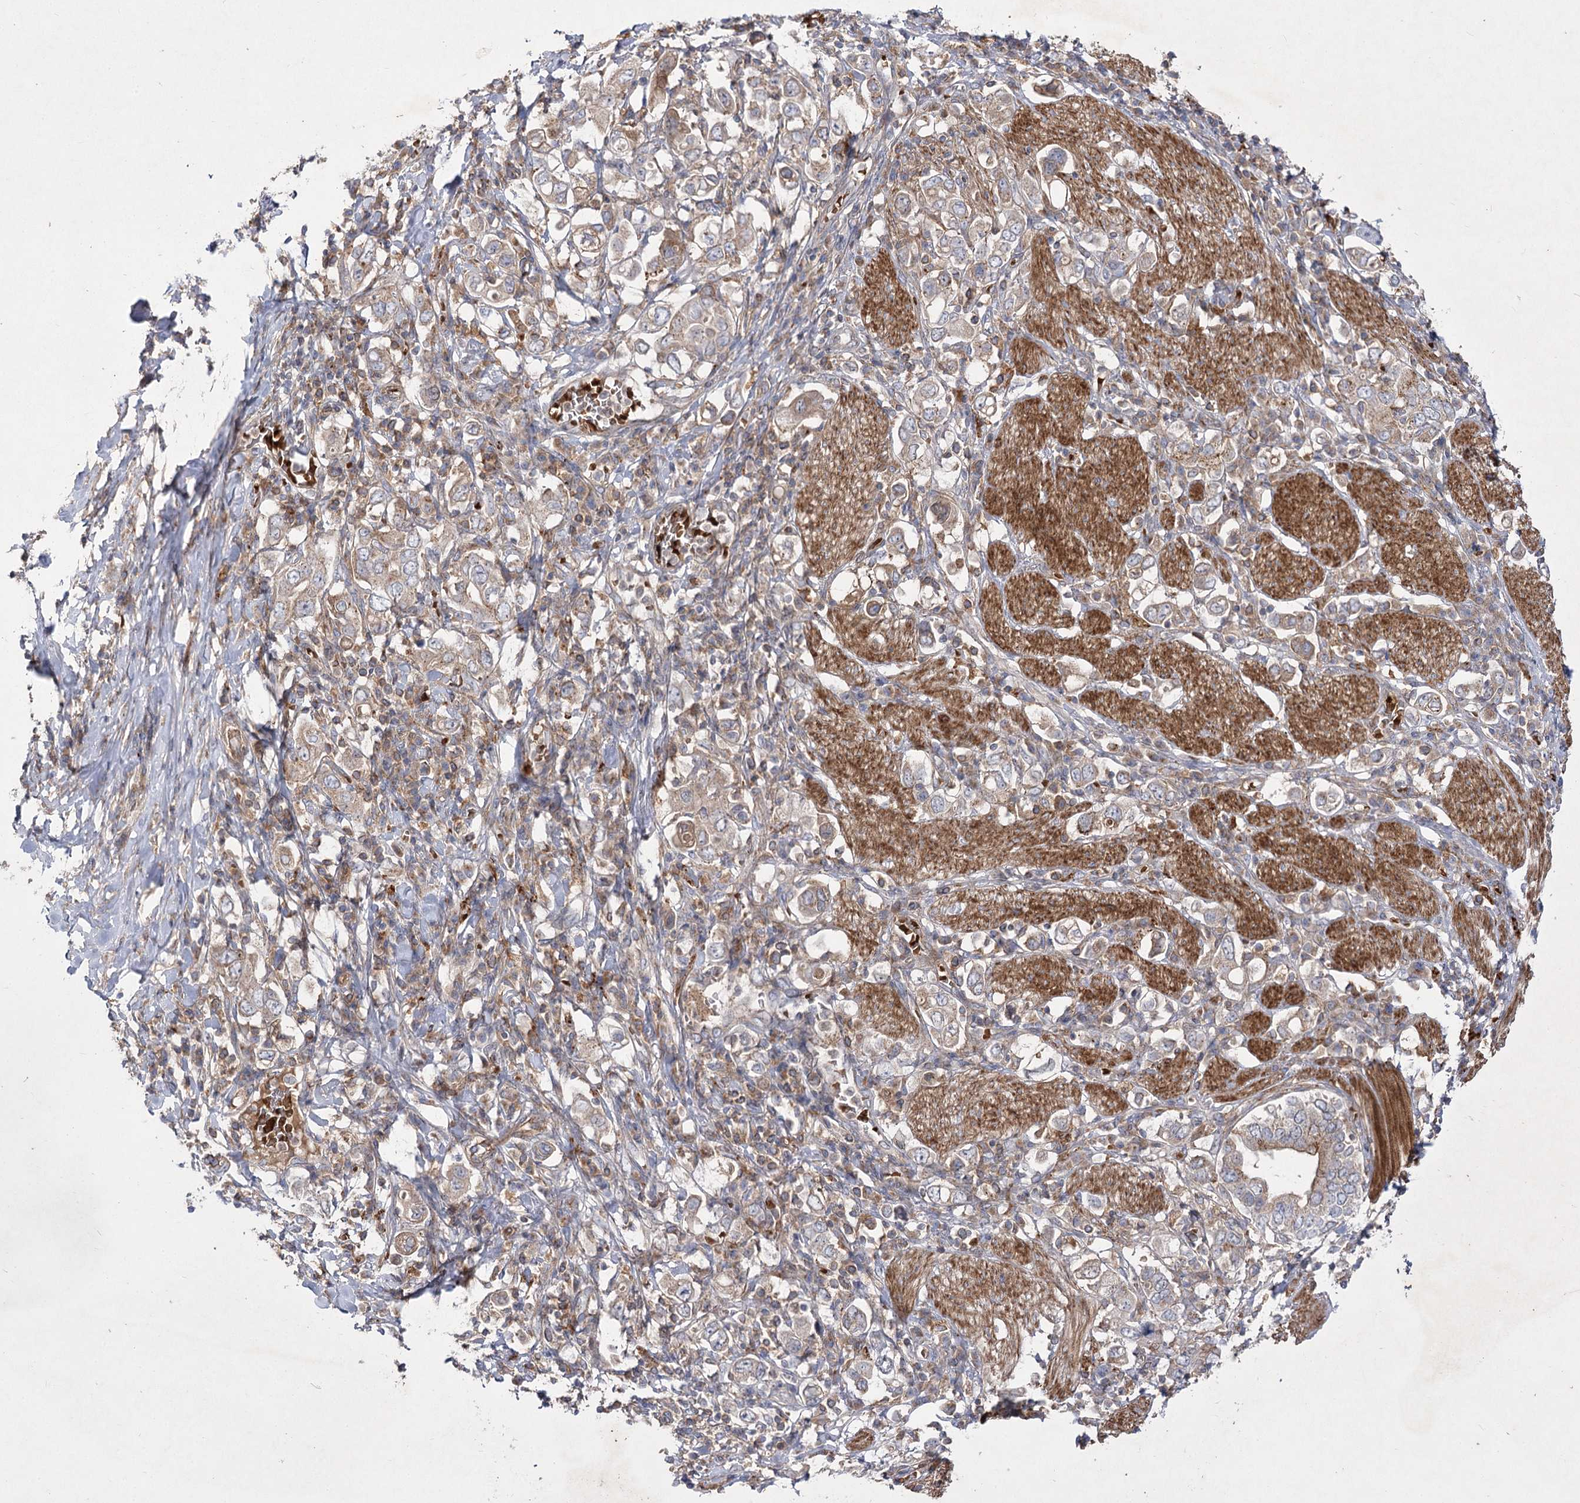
{"staining": {"intensity": "weak", "quantity": ">75%", "location": "cytoplasmic/membranous"}, "tissue": "stomach cancer", "cell_type": "Tumor cells", "image_type": "cancer", "snomed": [{"axis": "morphology", "description": "Adenocarcinoma, NOS"}, {"axis": "topography", "description": "Stomach, upper"}], "caption": "Brown immunohistochemical staining in stomach cancer (adenocarcinoma) shows weak cytoplasmic/membranous positivity in about >75% of tumor cells. The protein is stained brown, and the nuclei are stained in blue (DAB IHC with brightfield microscopy, high magnification).", "gene": "KIAA0825", "patient": {"sex": "male", "age": 62}}